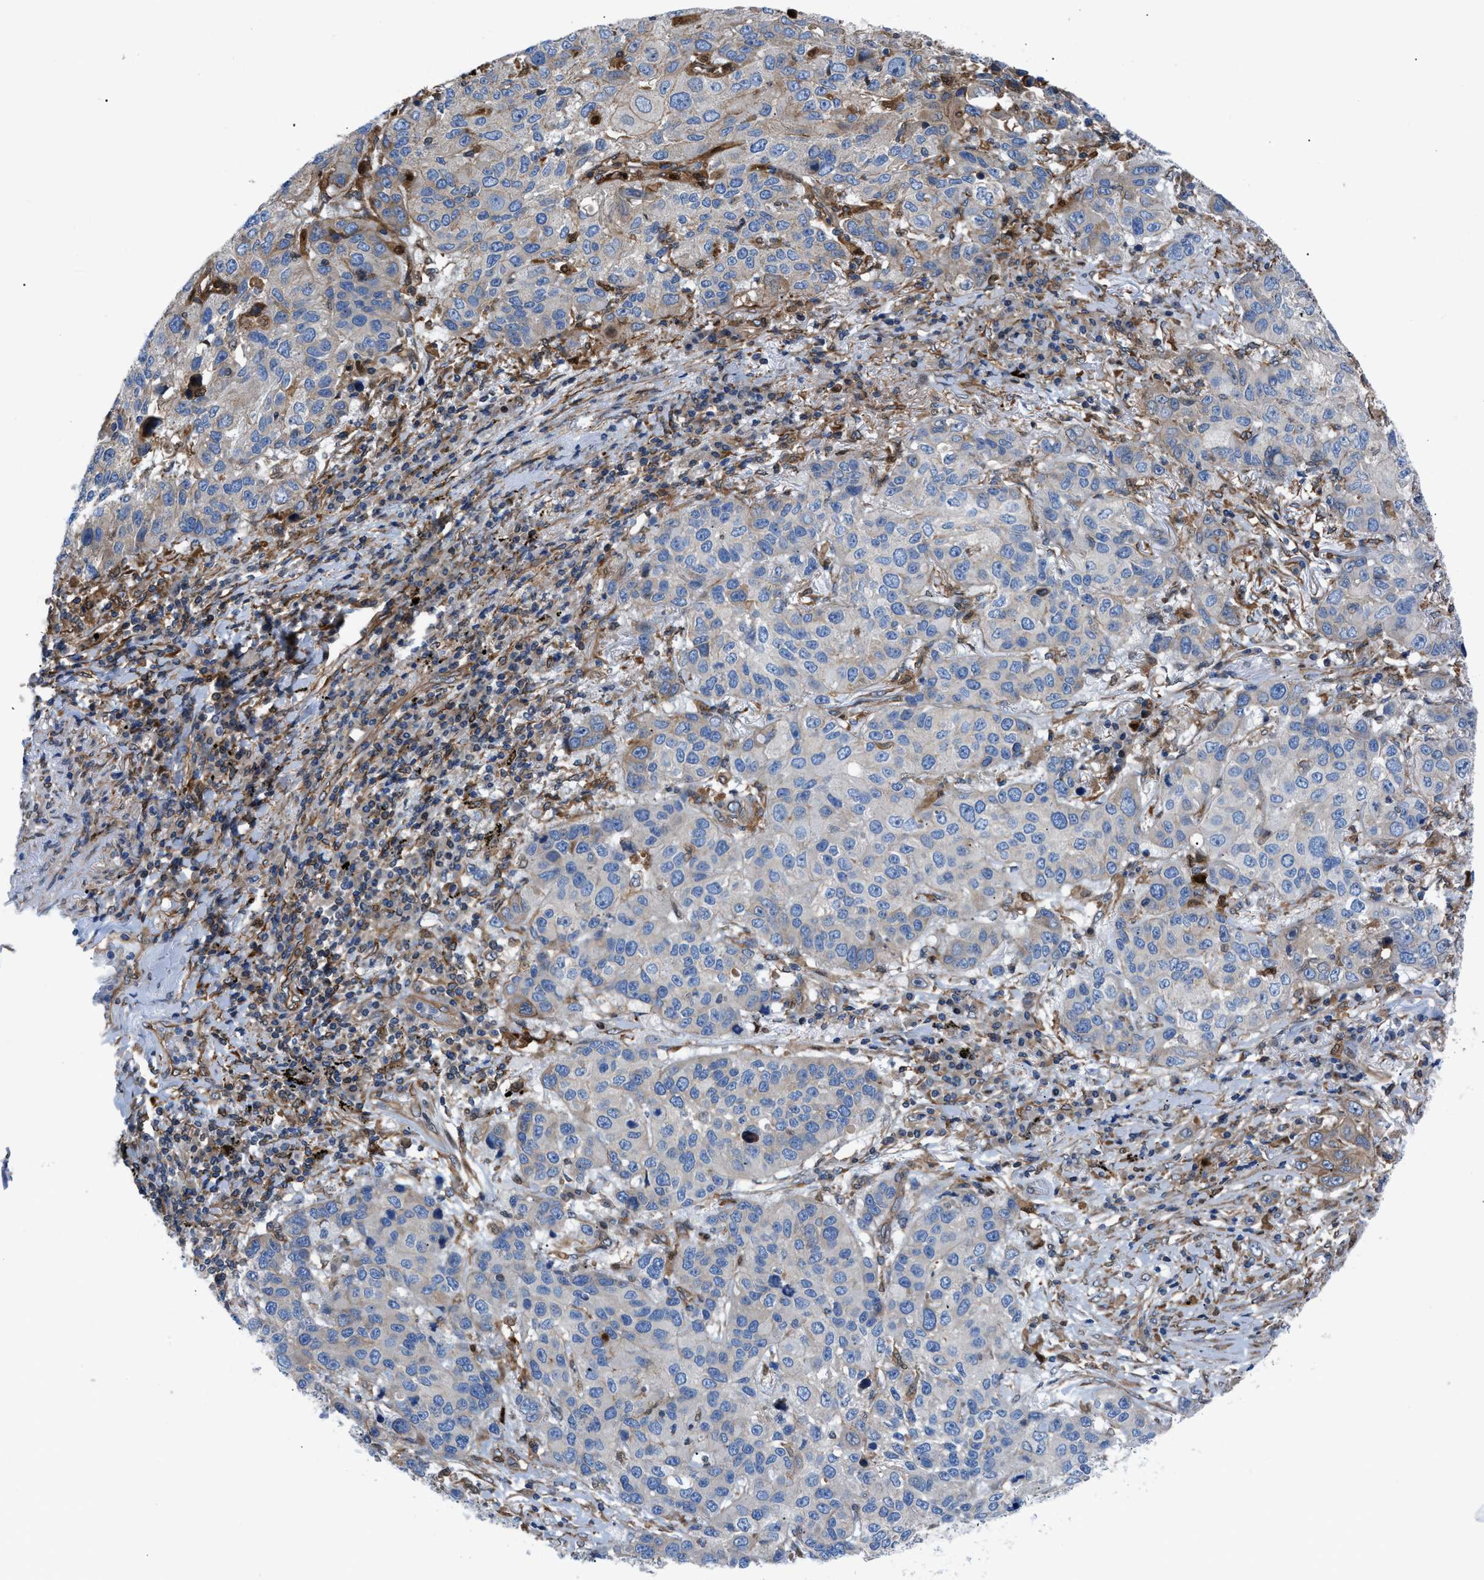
{"staining": {"intensity": "weak", "quantity": "<25%", "location": "cytoplasmic/membranous"}, "tissue": "lung cancer", "cell_type": "Tumor cells", "image_type": "cancer", "snomed": [{"axis": "morphology", "description": "Squamous cell carcinoma, NOS"}, {"axis": "topography", "description": "Lung"}], "caption": "Tumor cells are negative for protein expression in human lung squamous cell carcinoma.", "gene": "DMAC1", "patient": {"sex": "male", "age": 57}}